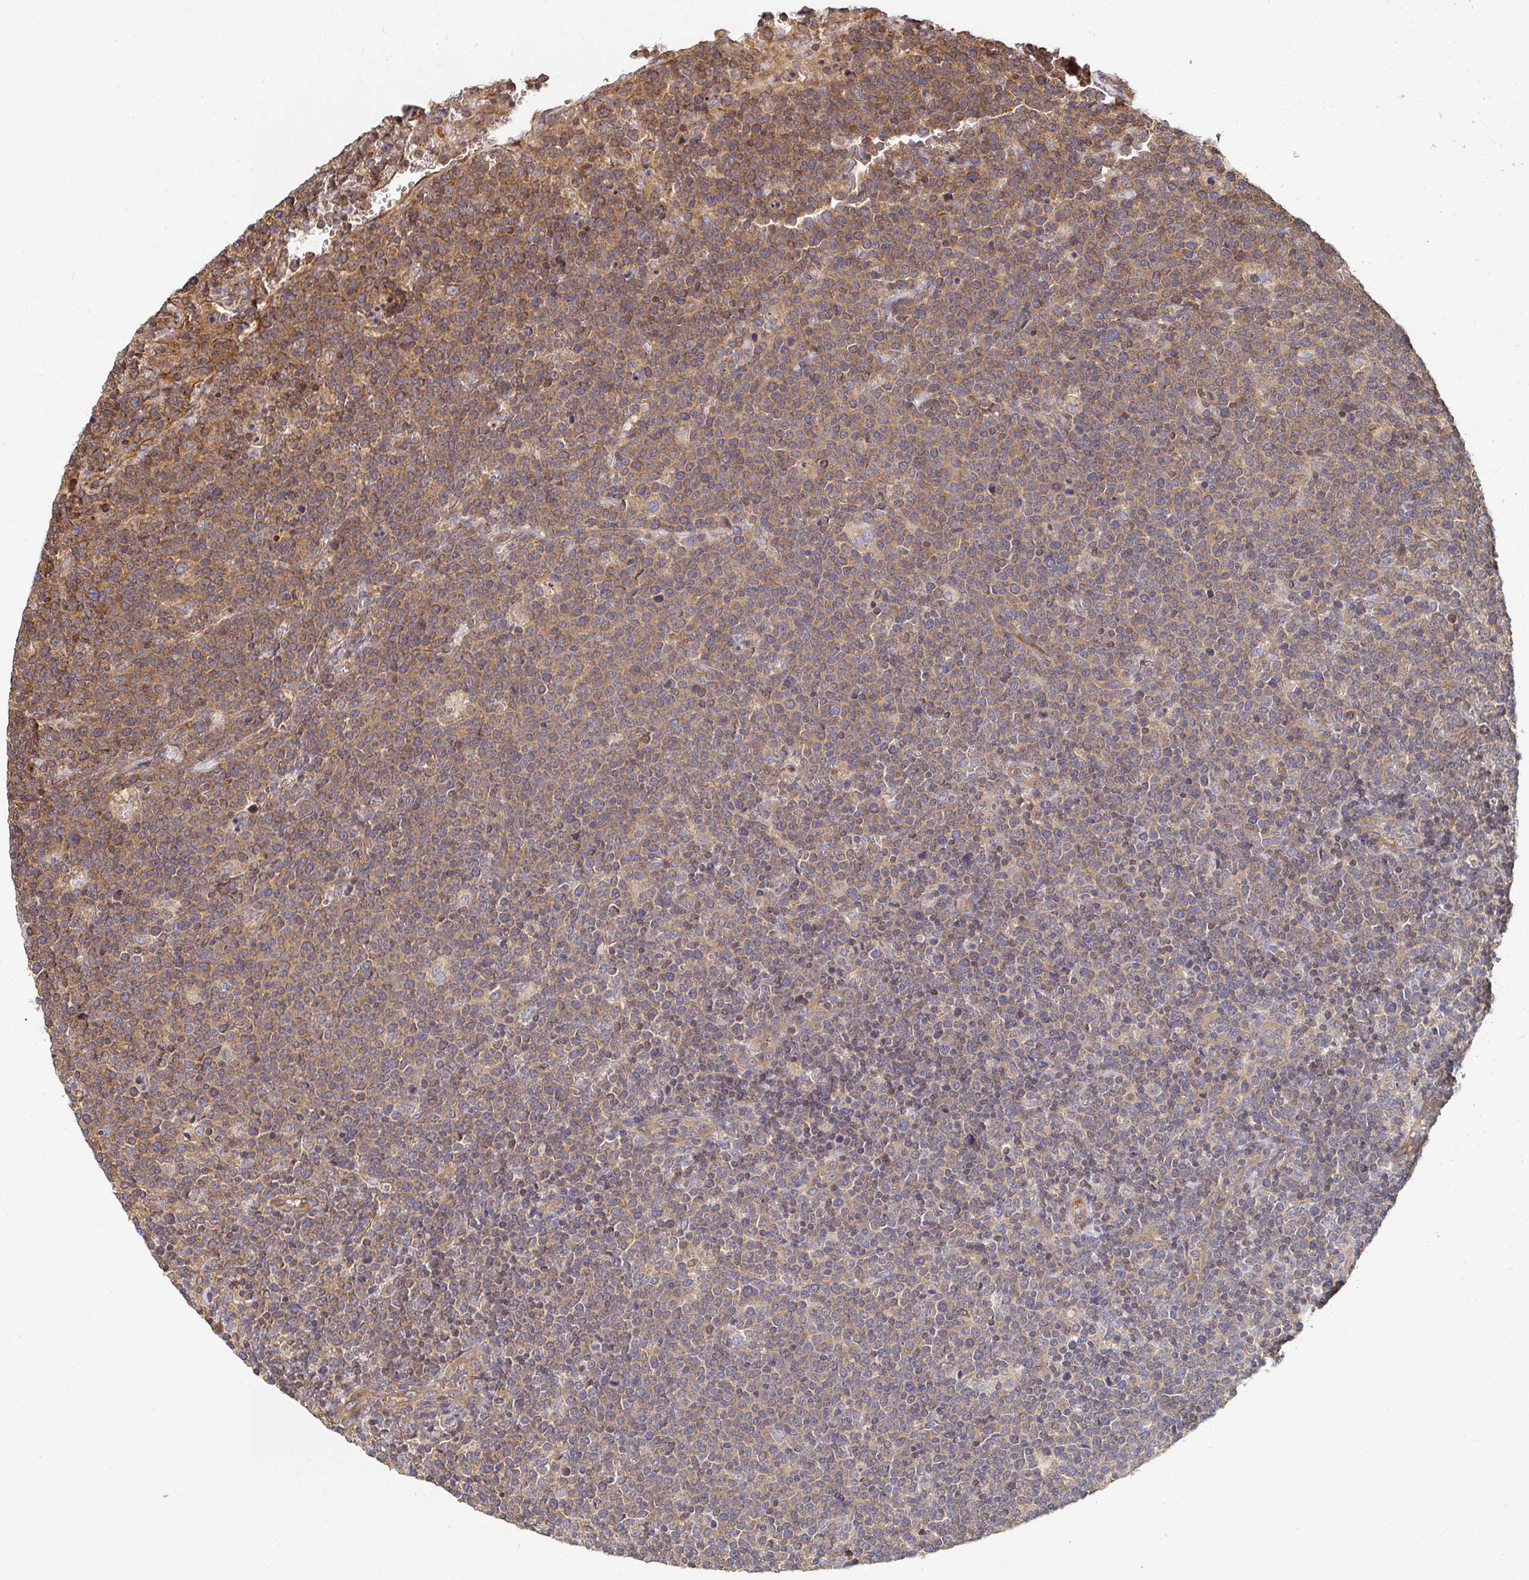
{"staining": {"intensity": "moderate", "quantity": "25%-75%", "location": "cytoplasmic/membranous"}, "tissue": "lymphoma", "cell_type": "Tumor cells", "image_type": "cancer", "snomed": [{"axis": "morphology", "description": "Malignant lymphoma, non-Hodgkin's type, High grade"}, {"axis": "topography", "description": "Lymph node"}], "caption": "Immunohistochemical staining of lymphoma displays moderate cytoplasmic/membranous protein positivity in about 25%-75% of tumor cells.", "gene": "APBB1", "patient": {"sex": "male", "age": 61}}